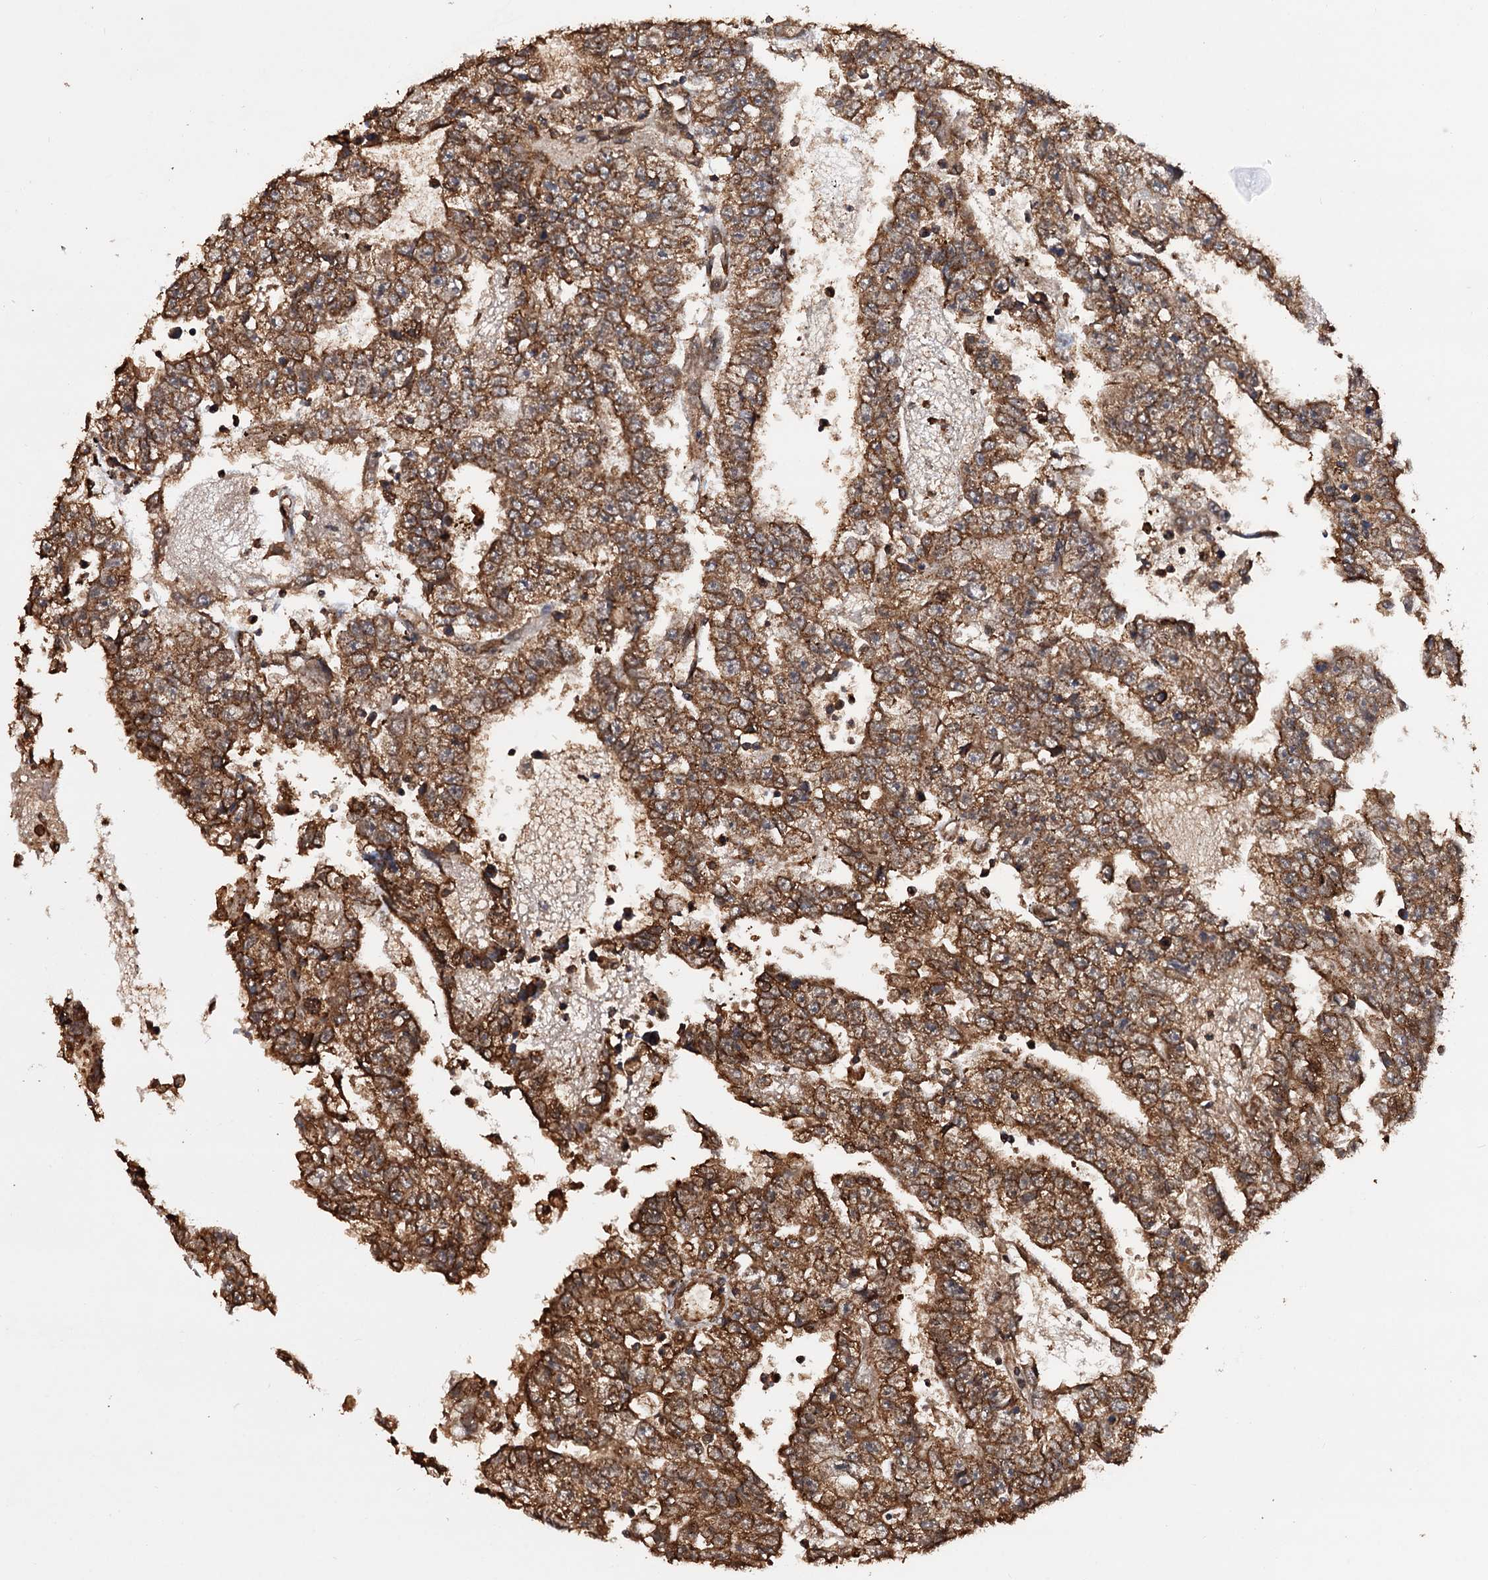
{"staining": {"intensity": "strong", "quantity": ">75%", "location": "cytoplasmic/membranous"}, "tissue": "testis cancer", "cell_type": "Tumor cells", "image_type": "cancer", "snomed": [{"axis": "morphology", "description": "Carcinoma, Embryonal, NOS"}, {"axis": "topography", "description": "Testis"}], "caption": "This photomicrograph demonstrates testis cancer stained with IHC to label a protein in brown. The cytoplasmic/membranous of tumor cells show strong positivity for the protein. Nuclei are counter-stained blue.", "gene": "TBC1D12", "patient": {"sex": "male", "age": 25}}